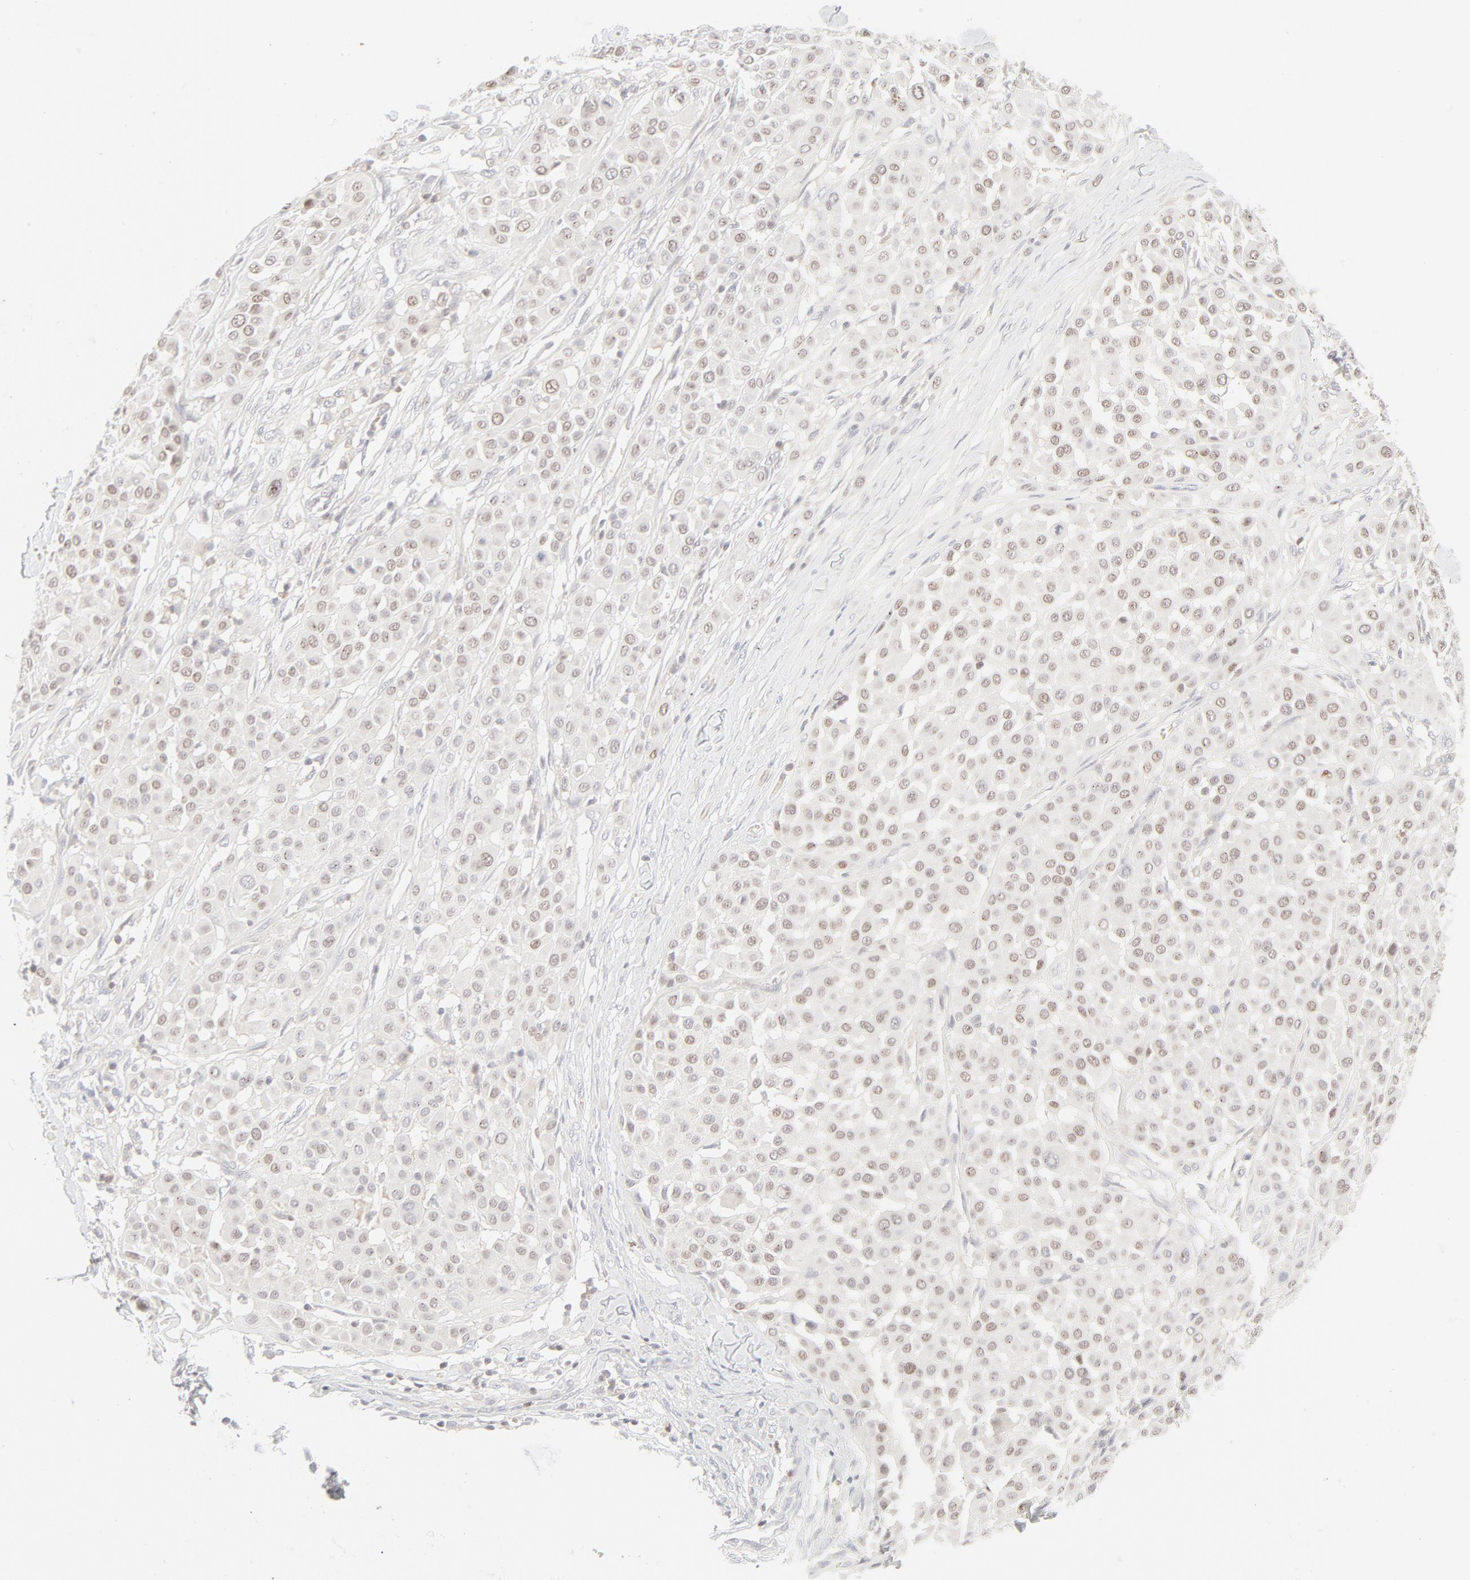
{"staining": {"intensity": "weak", "quantity": ">75%", "location": "nuclear"}, "tissue": "melanoma", "cell_type": "Tumor cells", "image_type": "cancer", "snomed": [{"axis": "morphology", "description": "Malignant melanoma, Metastatic site"}, {"axis": "topography", "description": "Soft tissue"}], "caption": "Immunohistochemistry (IHC) image of melanoma stained for a protein (brown), which shows low levels of weak nuclear staining in about >75% of tumor cells.", "gene": "PRKCB", "patient": {"sex": "male", "age": 41}}